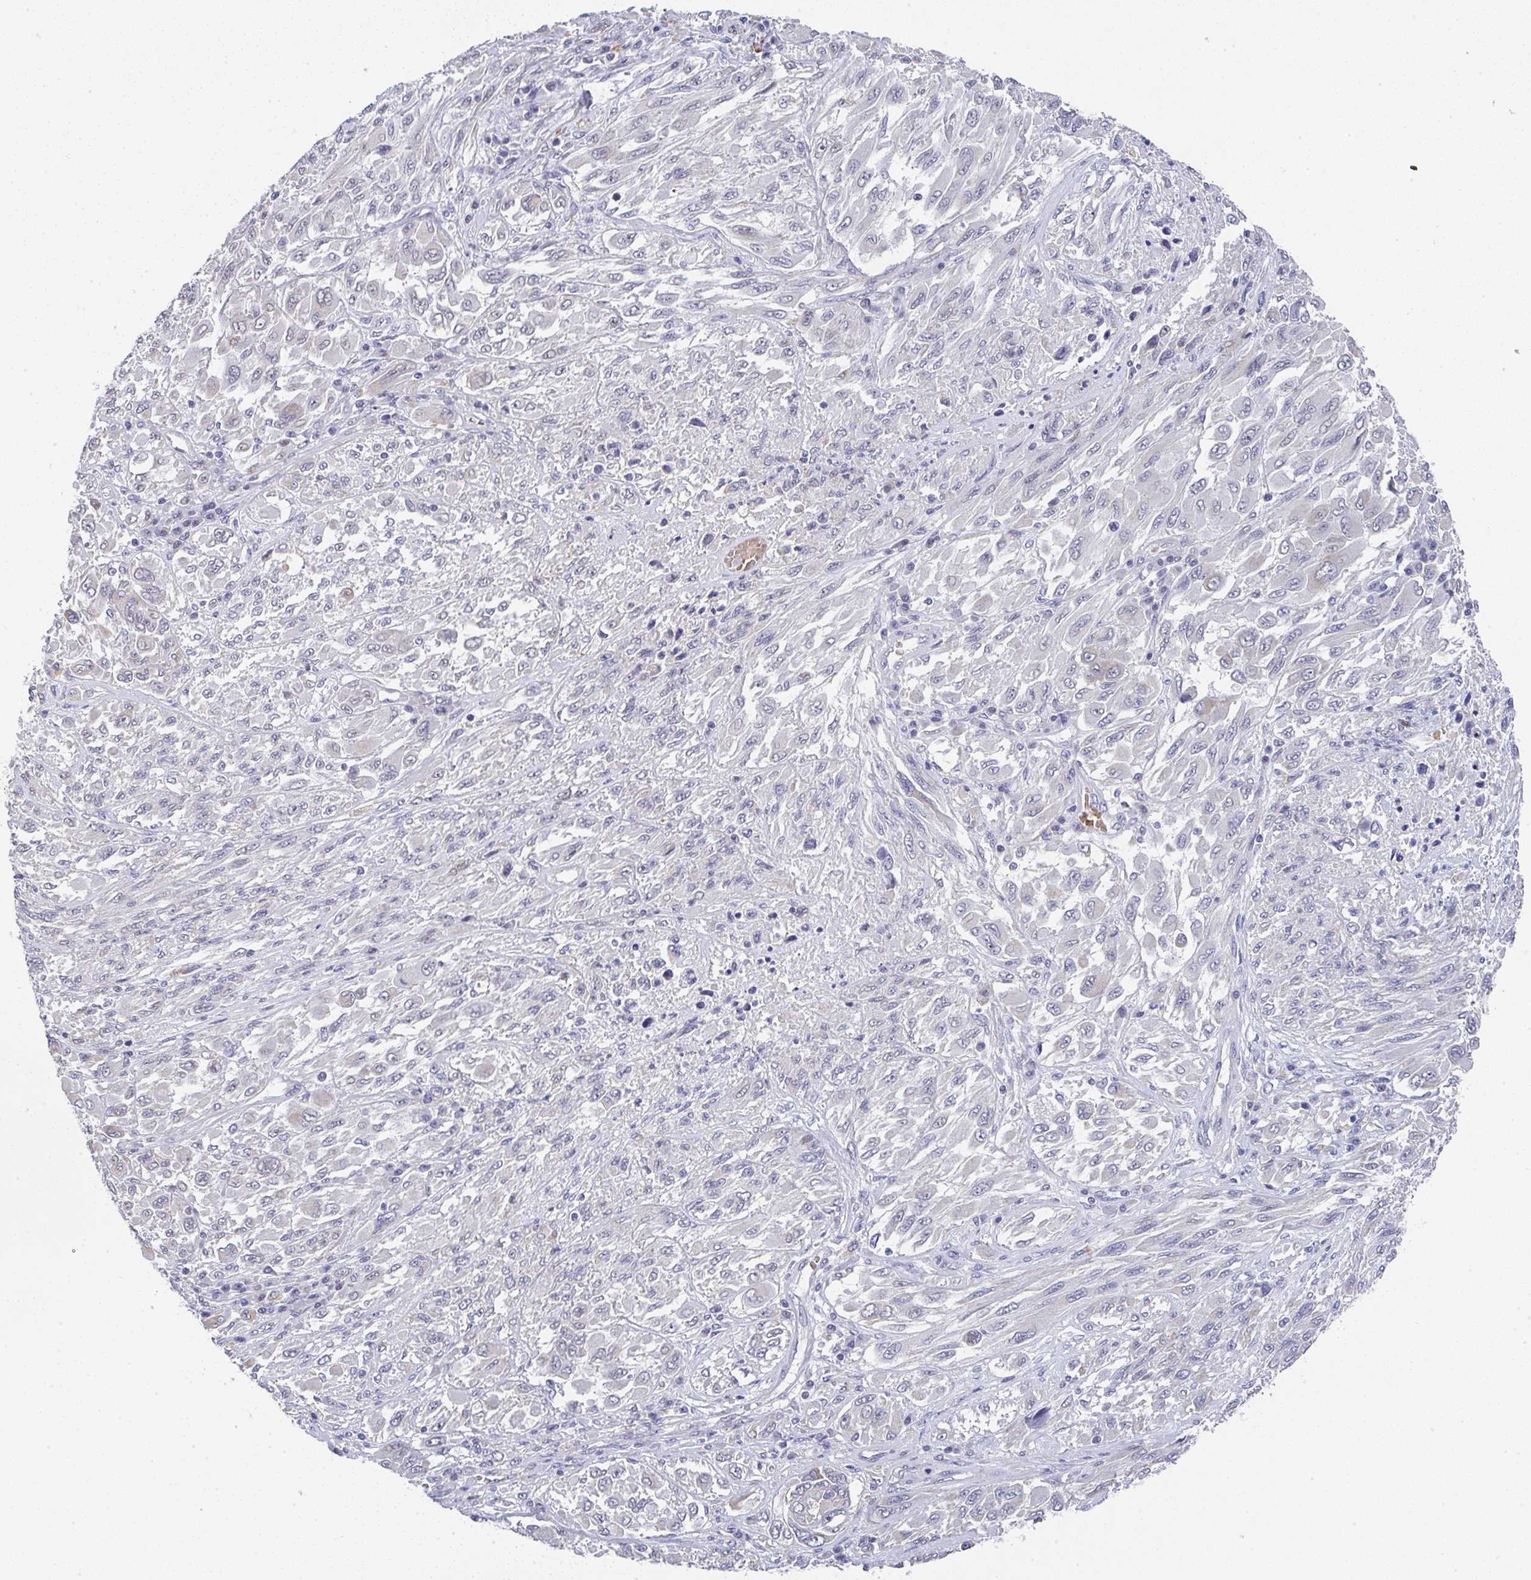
{"staining": {"intensity": "negative", "quantity": "none", "location": "none"}, "tissue": "melanoma", "cell_type": "Tumor cells", "image_type": "cancer", "snomed": [{"axis": "morphology", "description": "Malignant melanoma, NOS"}, {"axis": "topography", "description": "Skin"}], "caption": "This is an immunohistochemistry (IHC) image of malignant melanoma. There is no expression in tumor cells.", "gene": "NCF1", "patient": {"sex": "female", "age": 91}}